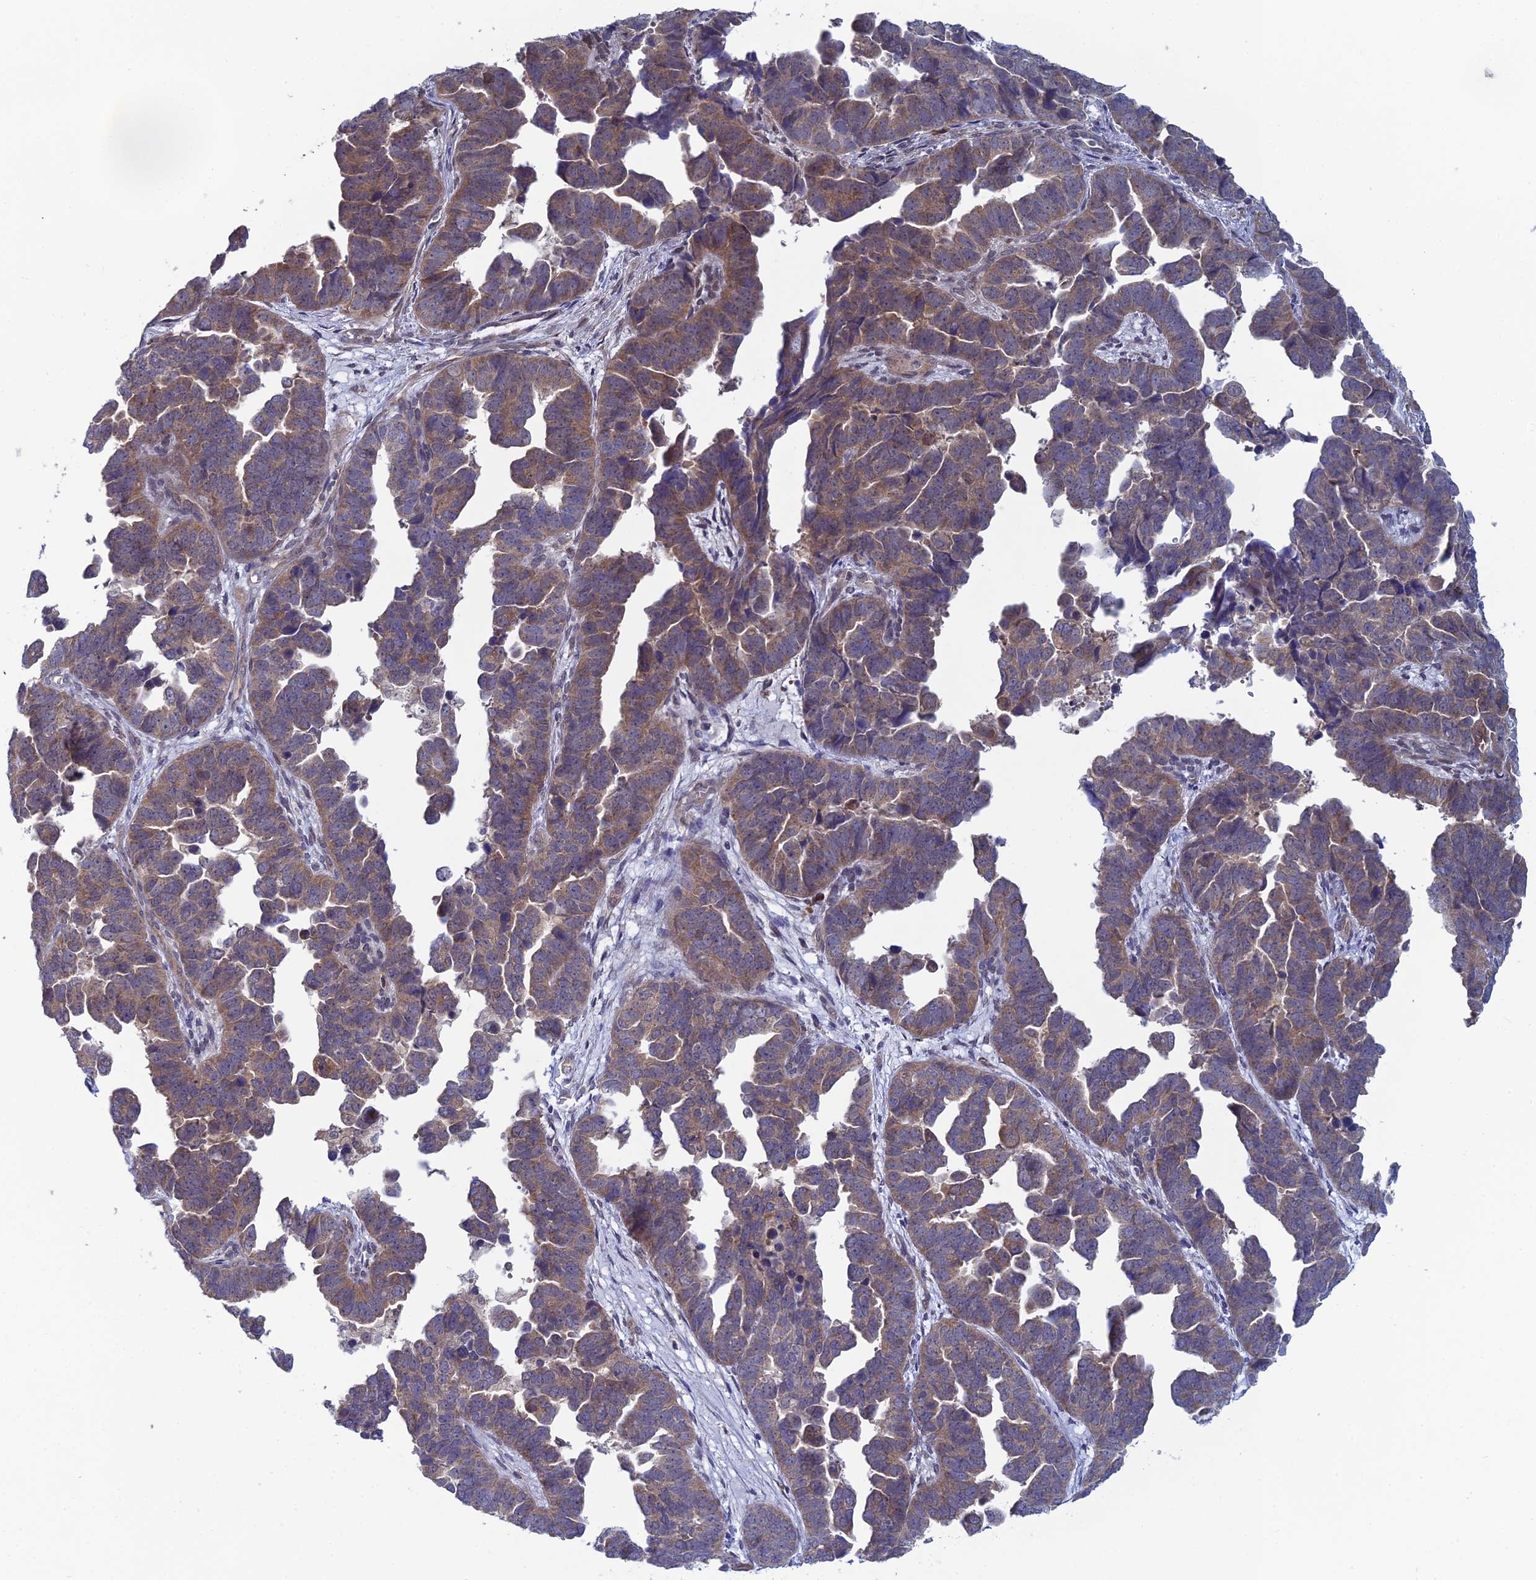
{"staining": {"intensity": "moderate", "quantity": ">75%", "location": "cytoplasmic/membranous"}, "tissue": "endometrial cancer", "cell_type": "Tumor cells", "image_type": "cancer", "snomed": [{"axis": "morphology", "description": "Adenocarcinoma, NOS"}, {"axis": "topography", "description": "Endometrium"}], "caption": "Immunohistochemistry of human endometrial cancer (adenocarcinoma) exhibits medium levels of moderate cytoplasmic/membranous positivity in approximately >75% of tumor cells.", "gene": "SRA1", "patient": {"sex": "female", "age": 75}}